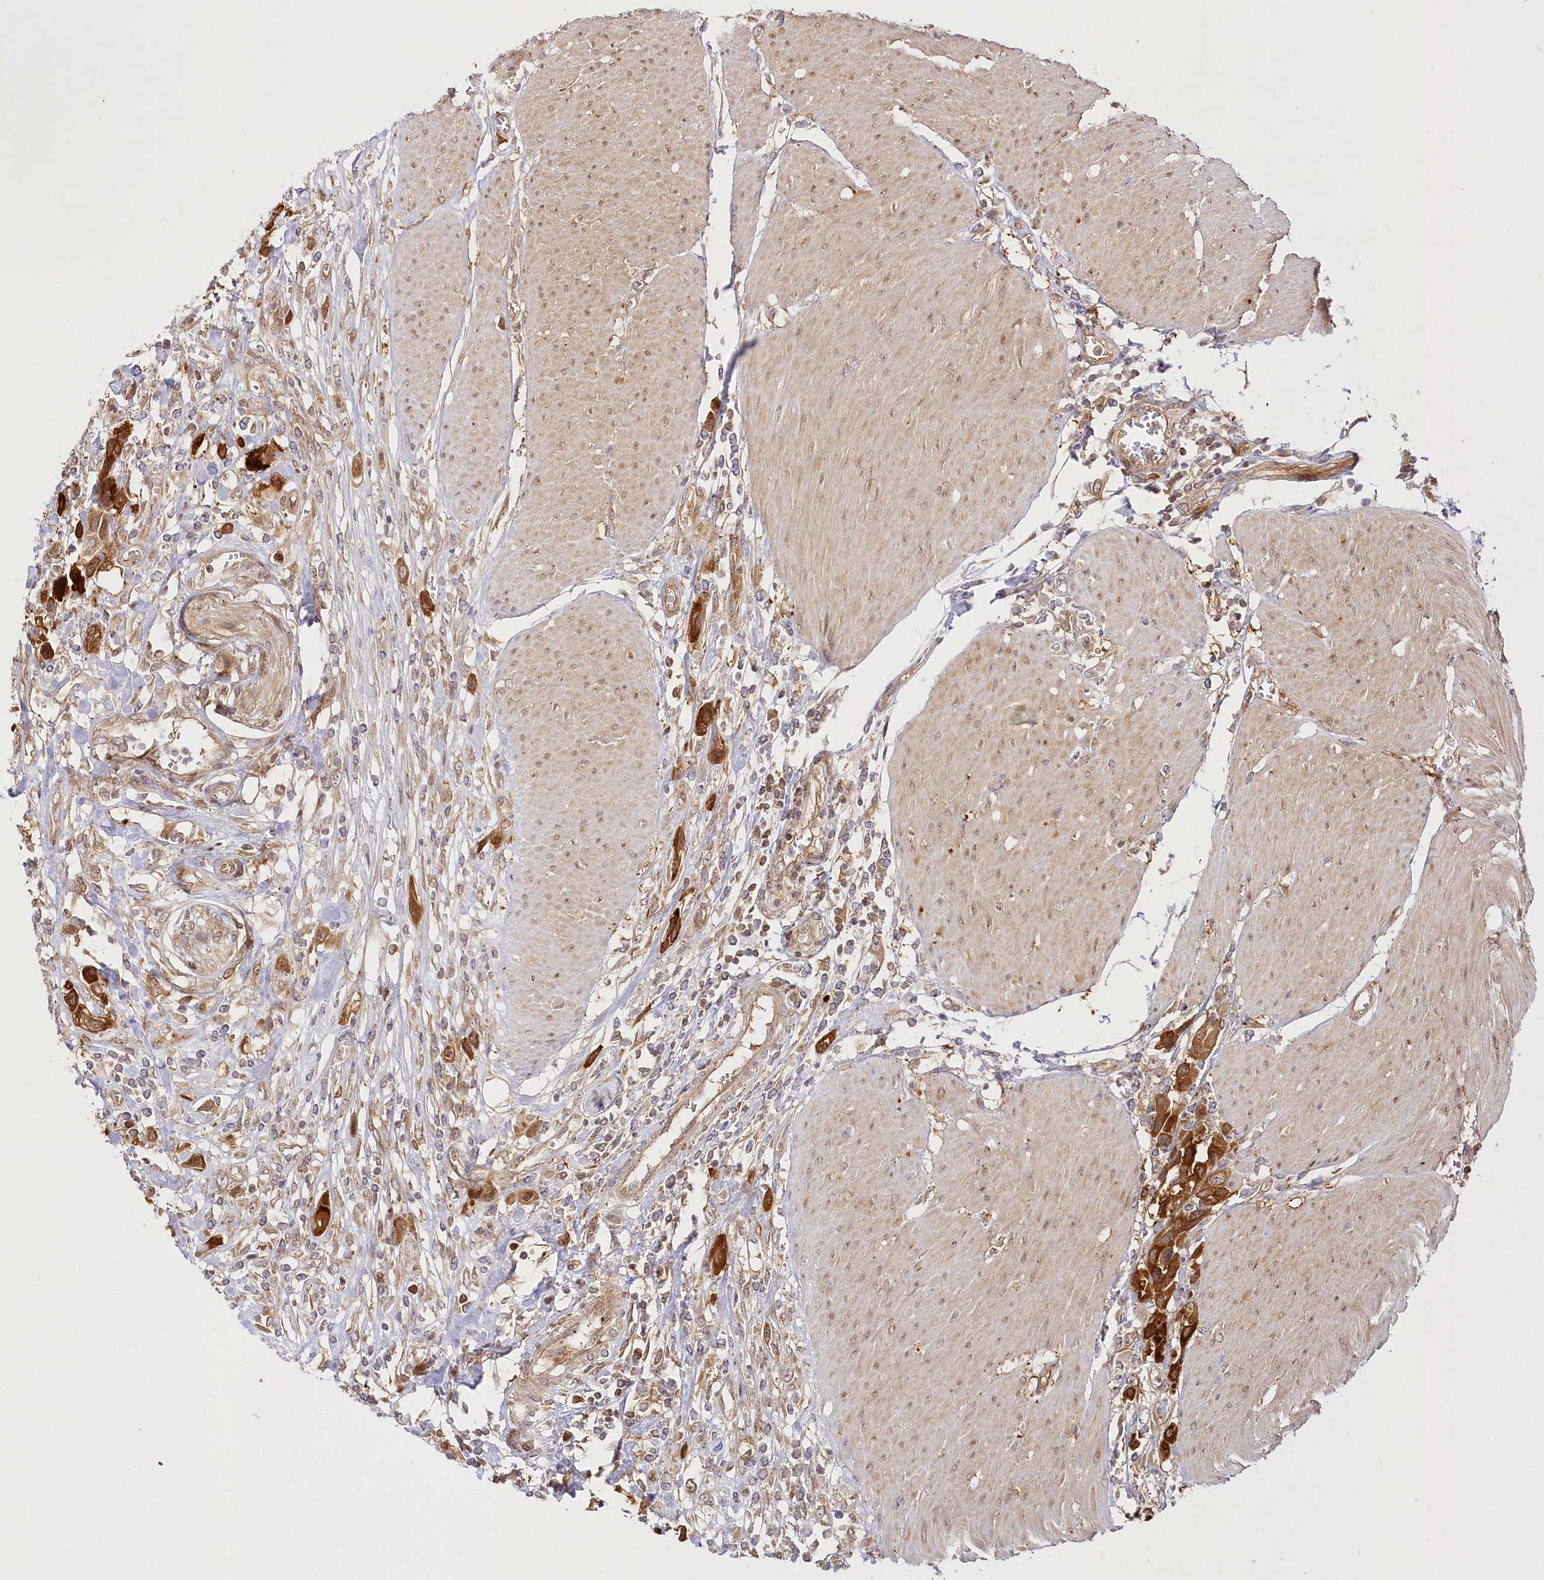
{"staining": {"intensity": "strong", "quantity": ">75%", "location": "cytoplasmic/membranous"}, "tissue": "urothelial cancer", "cell_type": "Tumor cells", "image_type": "cancer", "snomed": [{"axis": "morphology", "description": "Urothelial carcinoma, High grade"}, {"axis": "topography", "description": "Urinary bladder"}], "caption": "Immunohistochemistry (IHC) photomicrograph of neoplastic tissue: urothelial carcinoma (high-grade) stained using immunohistochemistry shows high levels of strong protein expression localized specifically in the cytoplasmic/membranous of tumor cells, appearing as a cytoplasmic/membranous brown color.", "gene": "INPP4B", "patient": {"sex": "male", "age": 50}}